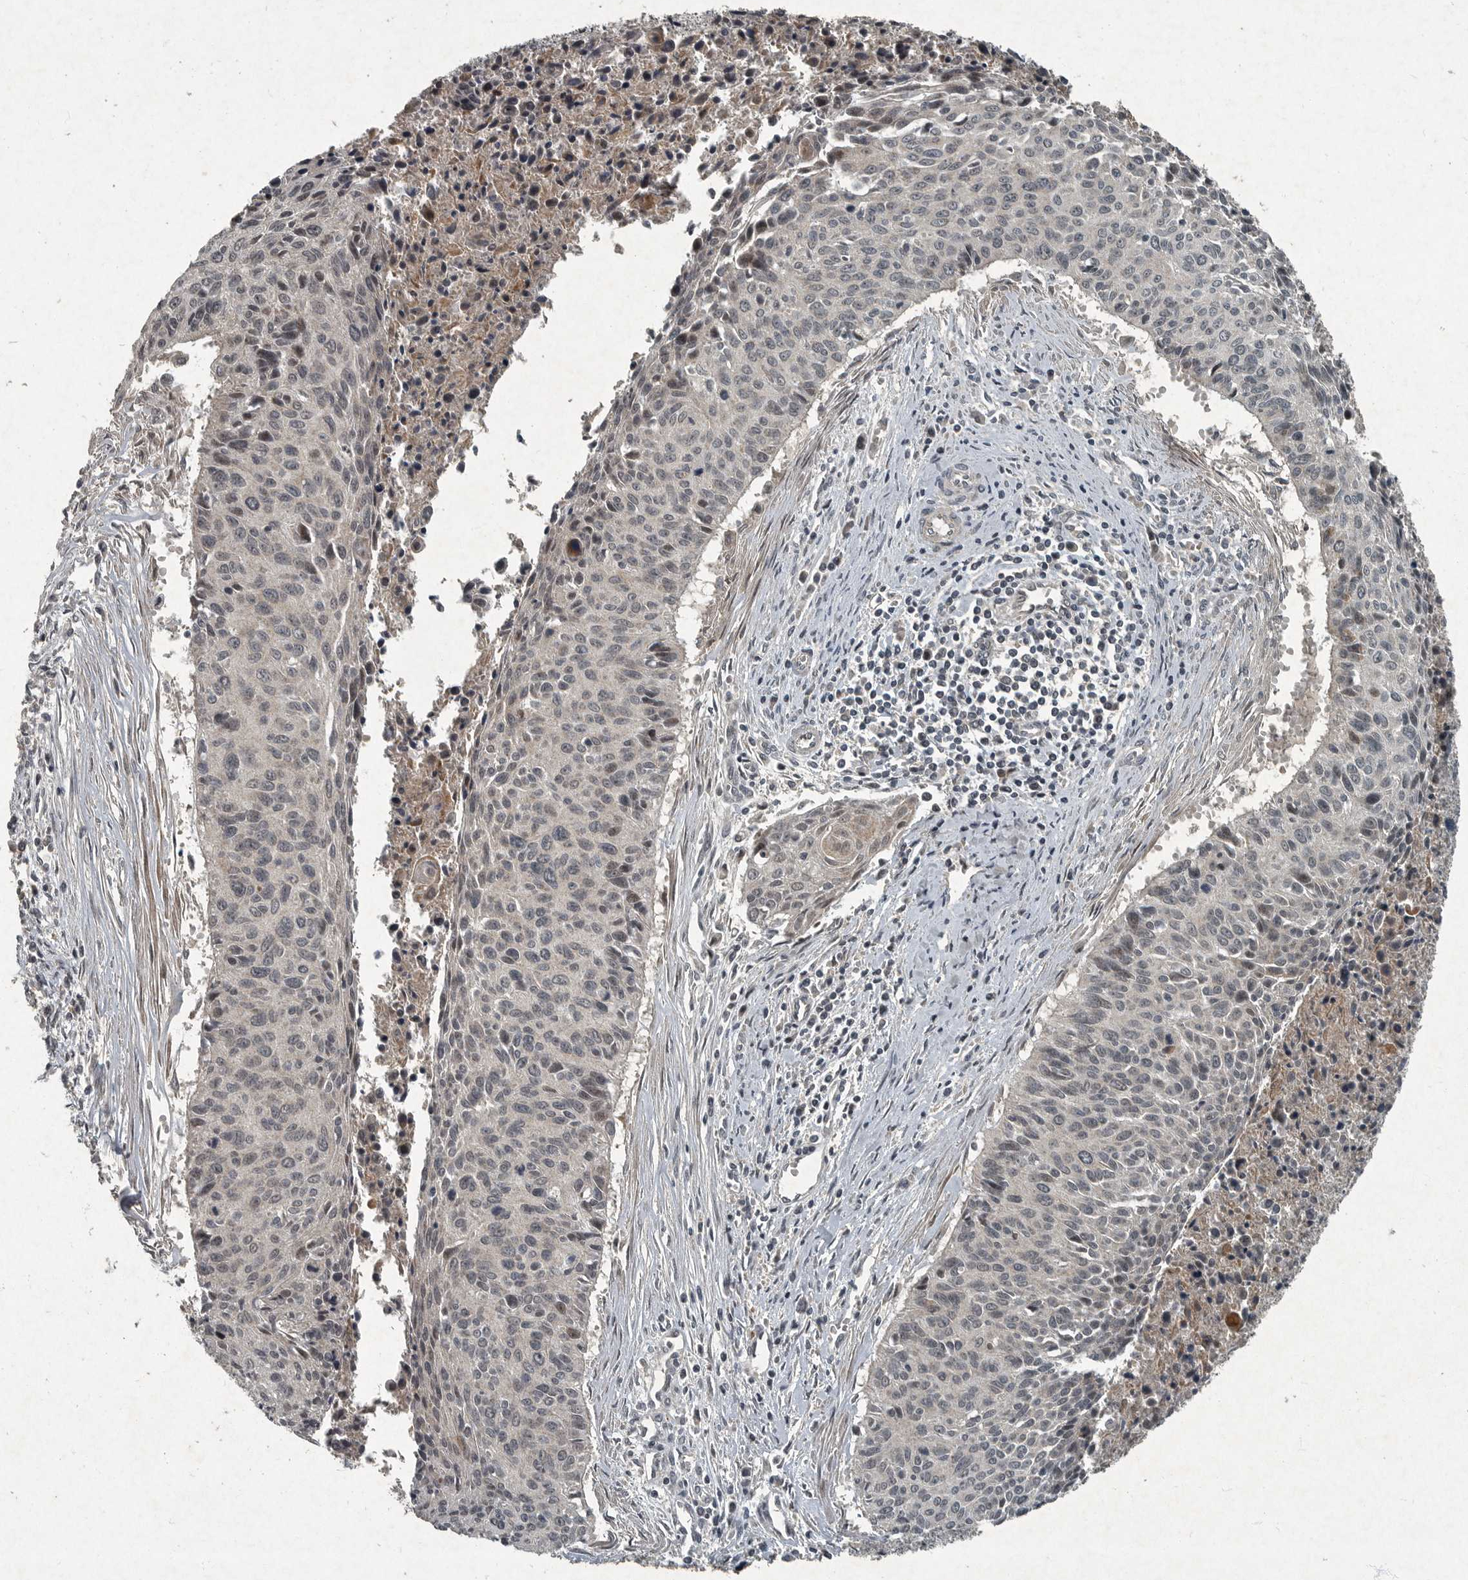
{"staining": {"intensity": "weak", "quantity": "<25%", "location": "nuclear"}, "tissue": "cervical cancer", "cell_type": "Tumor cells", "image_type": "cancer", "snomed": [{"axis": "morphology", "description": "Squamous cell carcinoma, NOS"}, {"axis": "topography", "description": "Cervix"}], "caption": "The micrograph demonstrates no staining of tumor cells in cervical cancer (squamous cell carcinoma).", "gene": "FOXO1", "patient": {"sex": "female", "age": 55}}